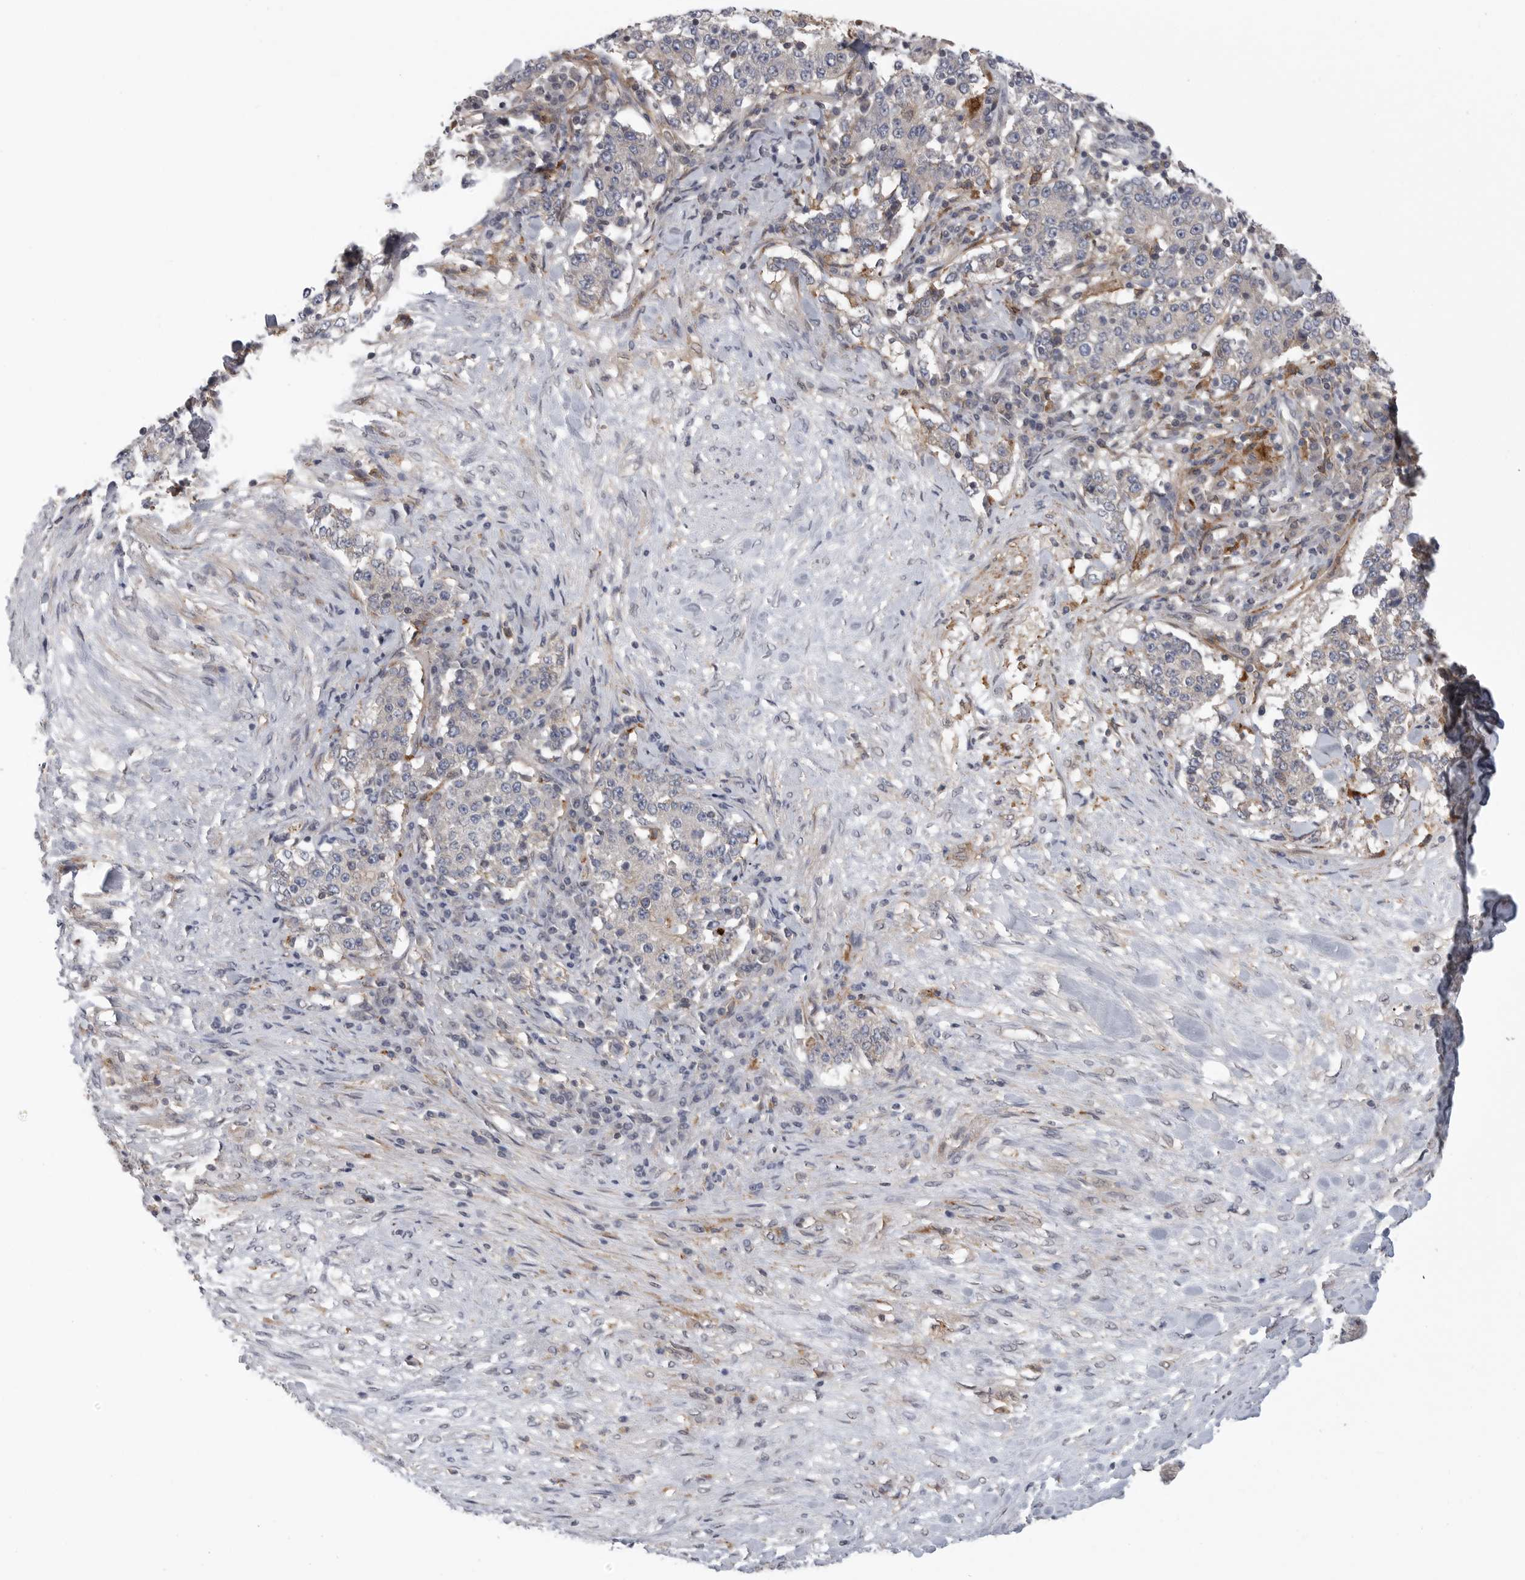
{"staining": {"intensity": "negative", "quantity": "none", "location": "none"}, "tissue": "stomach cancer", "cell_type": "Tumor cells", "image_type": "cancer", "snomed": [{"axis": "morphology", "description": "Adenocarcinoma, NOS"}, {"axis": "topography", "description": "Stomach"}], "caption": "Immunohistochemistry of human stomach adenocarcinoma demonstrates no staining in tumor cells.", "gene": "NECTIN1", "patient": {"sex": "male", "age": 59}}